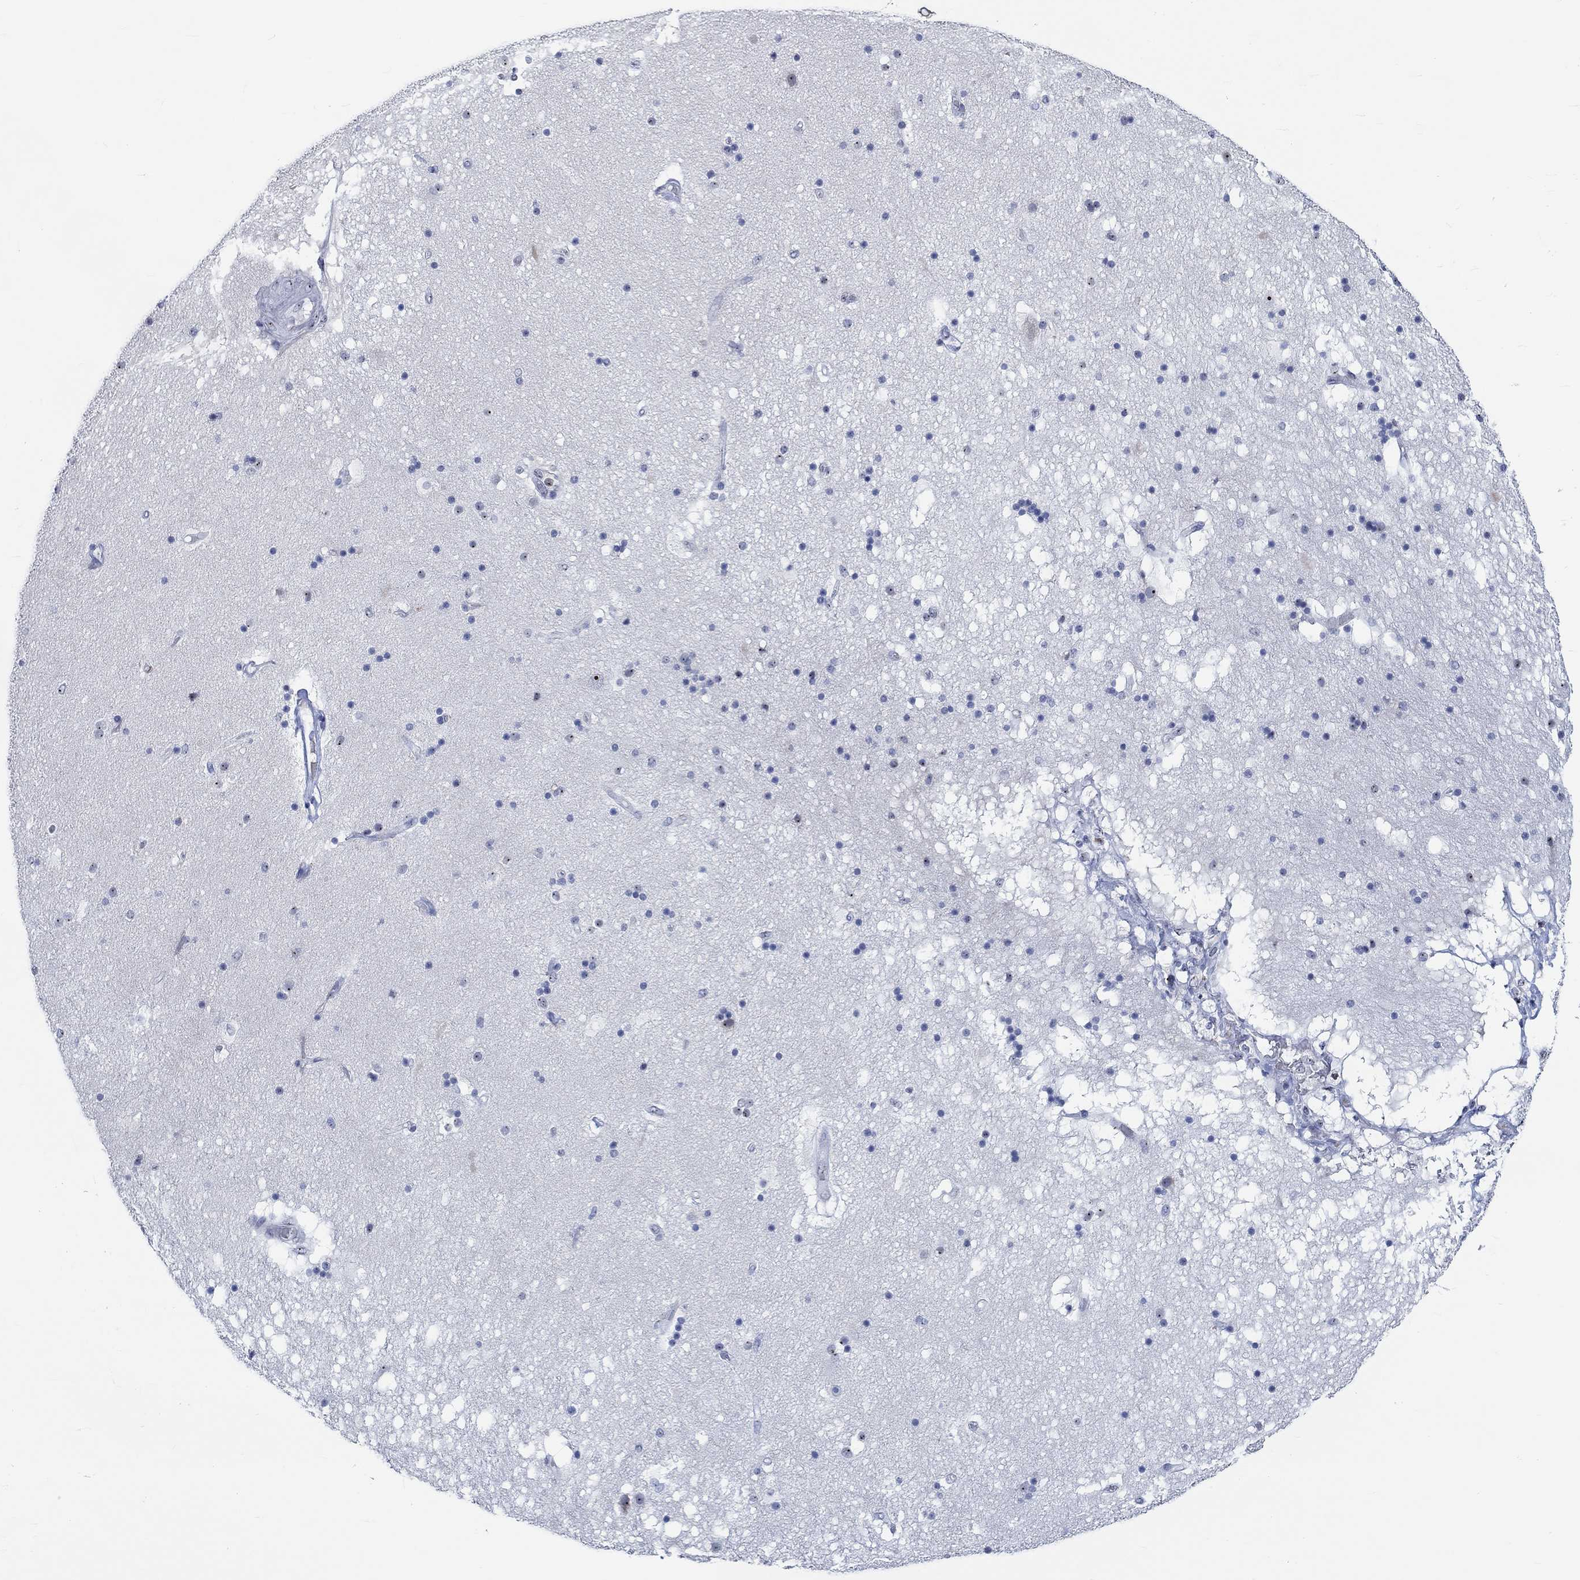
{"staining": {"intensity": "moderate", "quantity": "<25%", "location": "nuclear"}, "tissue": "hippocampus", "cell_type": "Glial cells", "image_type": "normal", "snomed": [{"axis": "morphology", "description": "Normal tissue, NOS"}, {"axis": "topography", "description": "Hippocampus"}], "caption": "Unremarkable hippocampus exhibits moderate nuclear positivity in approximately <25% of glial cells, visualized by immunohistochemistry. Ihc stains the protein of interest in brown and the nuclei are stained blue.", "gene": "ZNF446", "patient": {"sex": "male", "age": 51}}